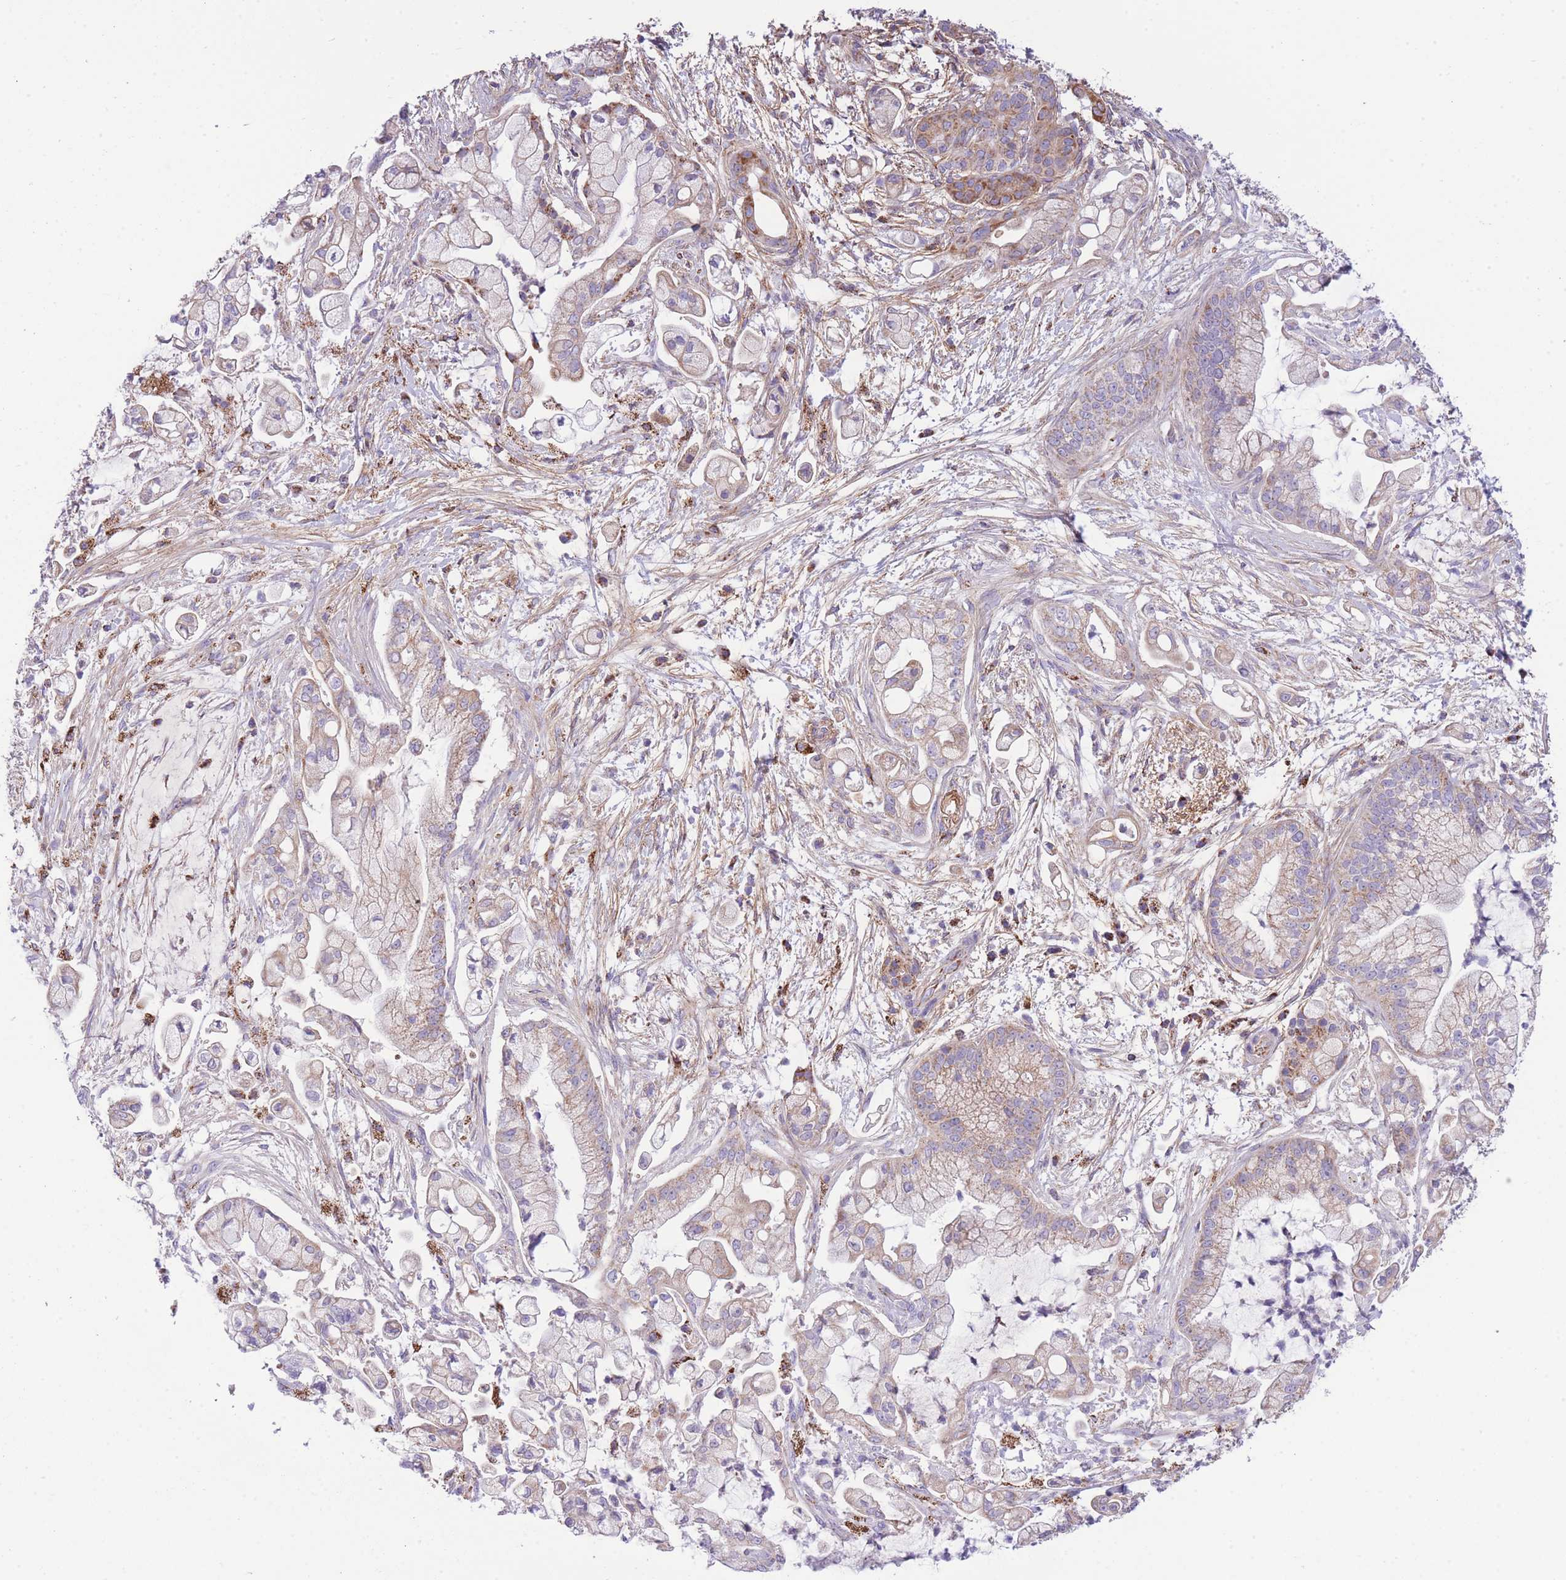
{"staining": {"intensity": "weak", "quantity": "<25%", "location": "cytoplasmic/membranous"}, "tissue": "pancreatic cancer", "cell_type": "Tumor cells", "image_type": "cancer", "snomed": [{"axis": "morphology", "description": "Adenocarcinoma, NOS"}, {"axis": "topography", "description": "Pancreas"}], "caption": "Histopathology image shows no protein expression in tumor cells of pancreatic cancer (adenocarcinoma) tissue.", "gene": "ST3GAL3", "patient": {"sex": "female", "age": 69}}